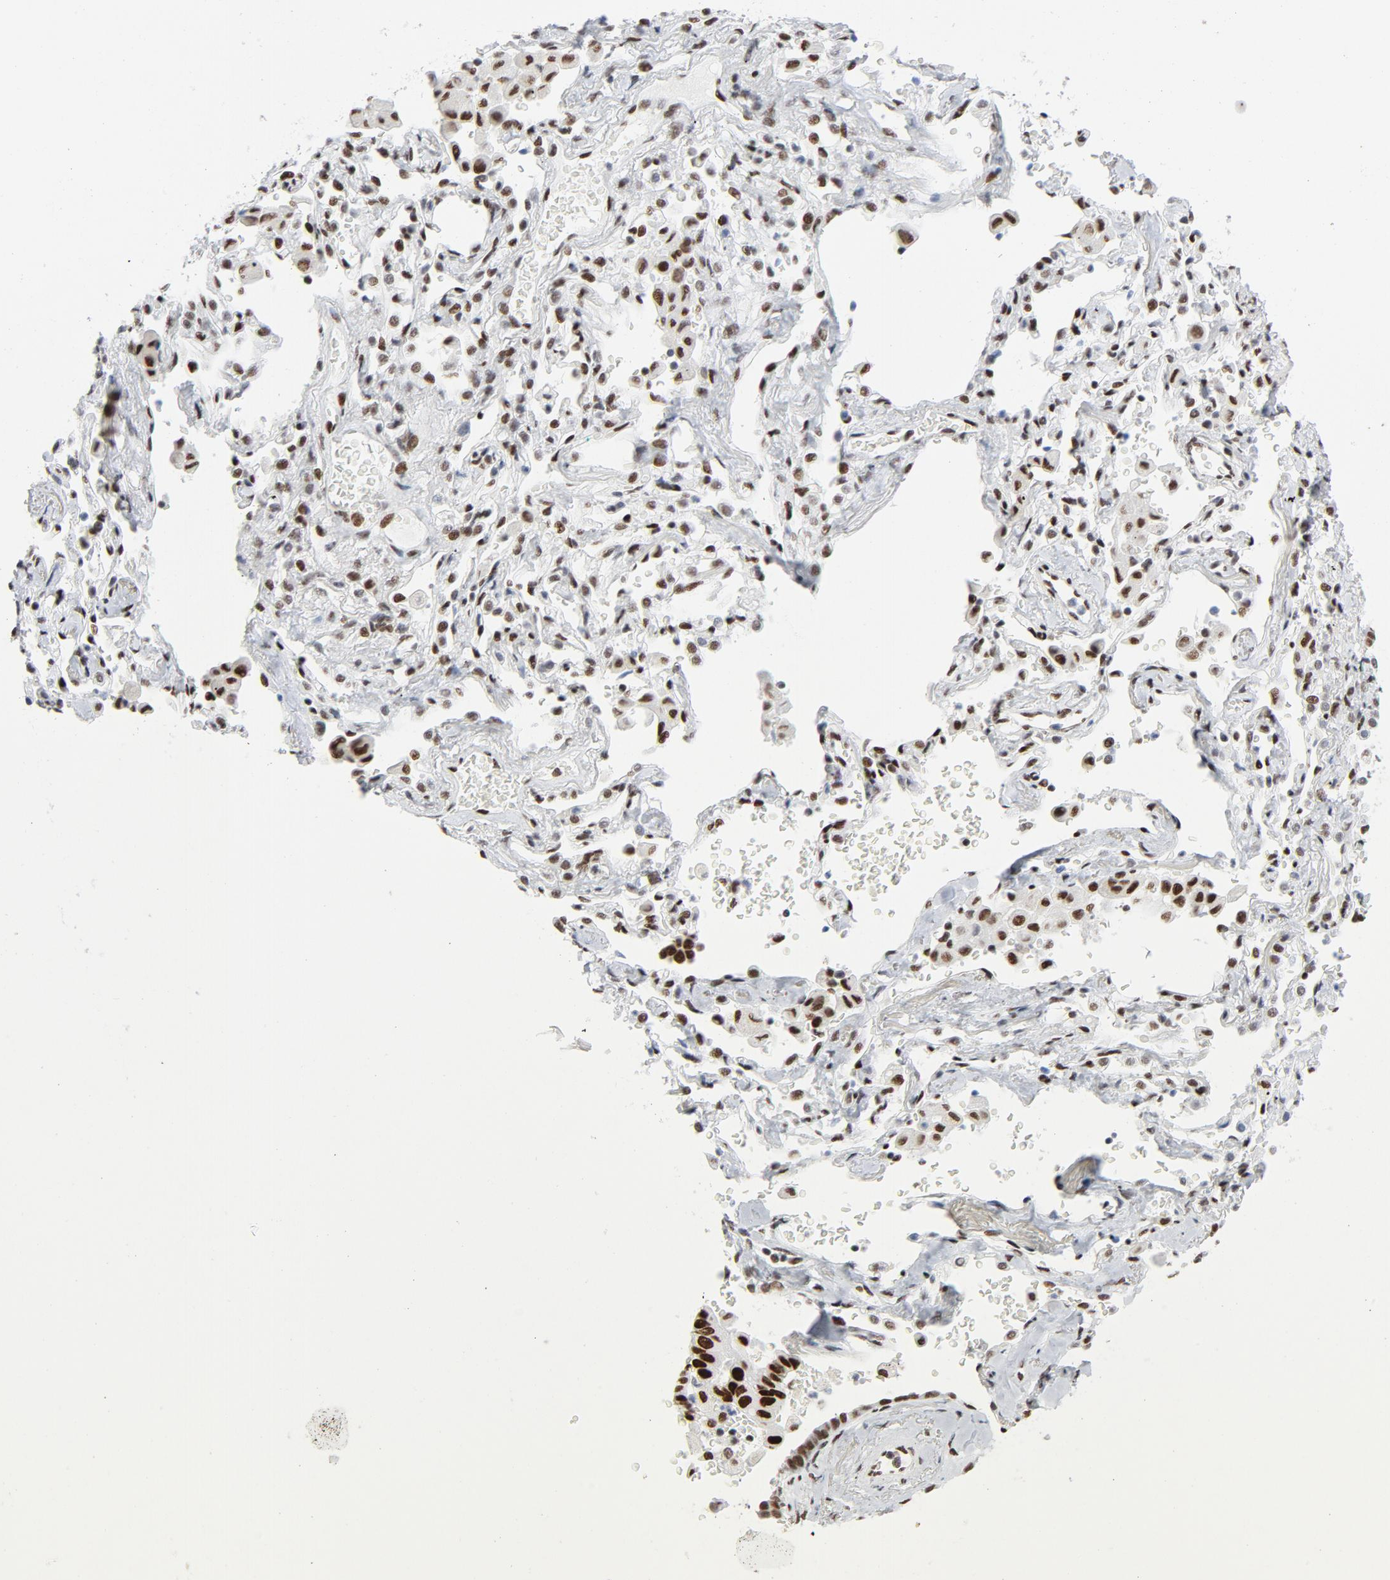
{"staining": {"intensity": "moderate", "quantity": ">75%", "location": "nuclear"}, "tissue": "lung cancer", "cell_type": "Tumor cells", "image_type": "cancer", "snomed": [{"axis": "morphology", "description": "Adenocarcinoma, NOS"}, {"axis": "topography", "description": "Lung"}], "caption": "An IHC micrograph of neoplastic tissue is shown. Protein staining in brown shows moderate nuclear positivity in lung cancer (adenocarcinoma) within tumor cells.", "gene": "HSF1", "patient": {"sex": "female", "age": 64}}